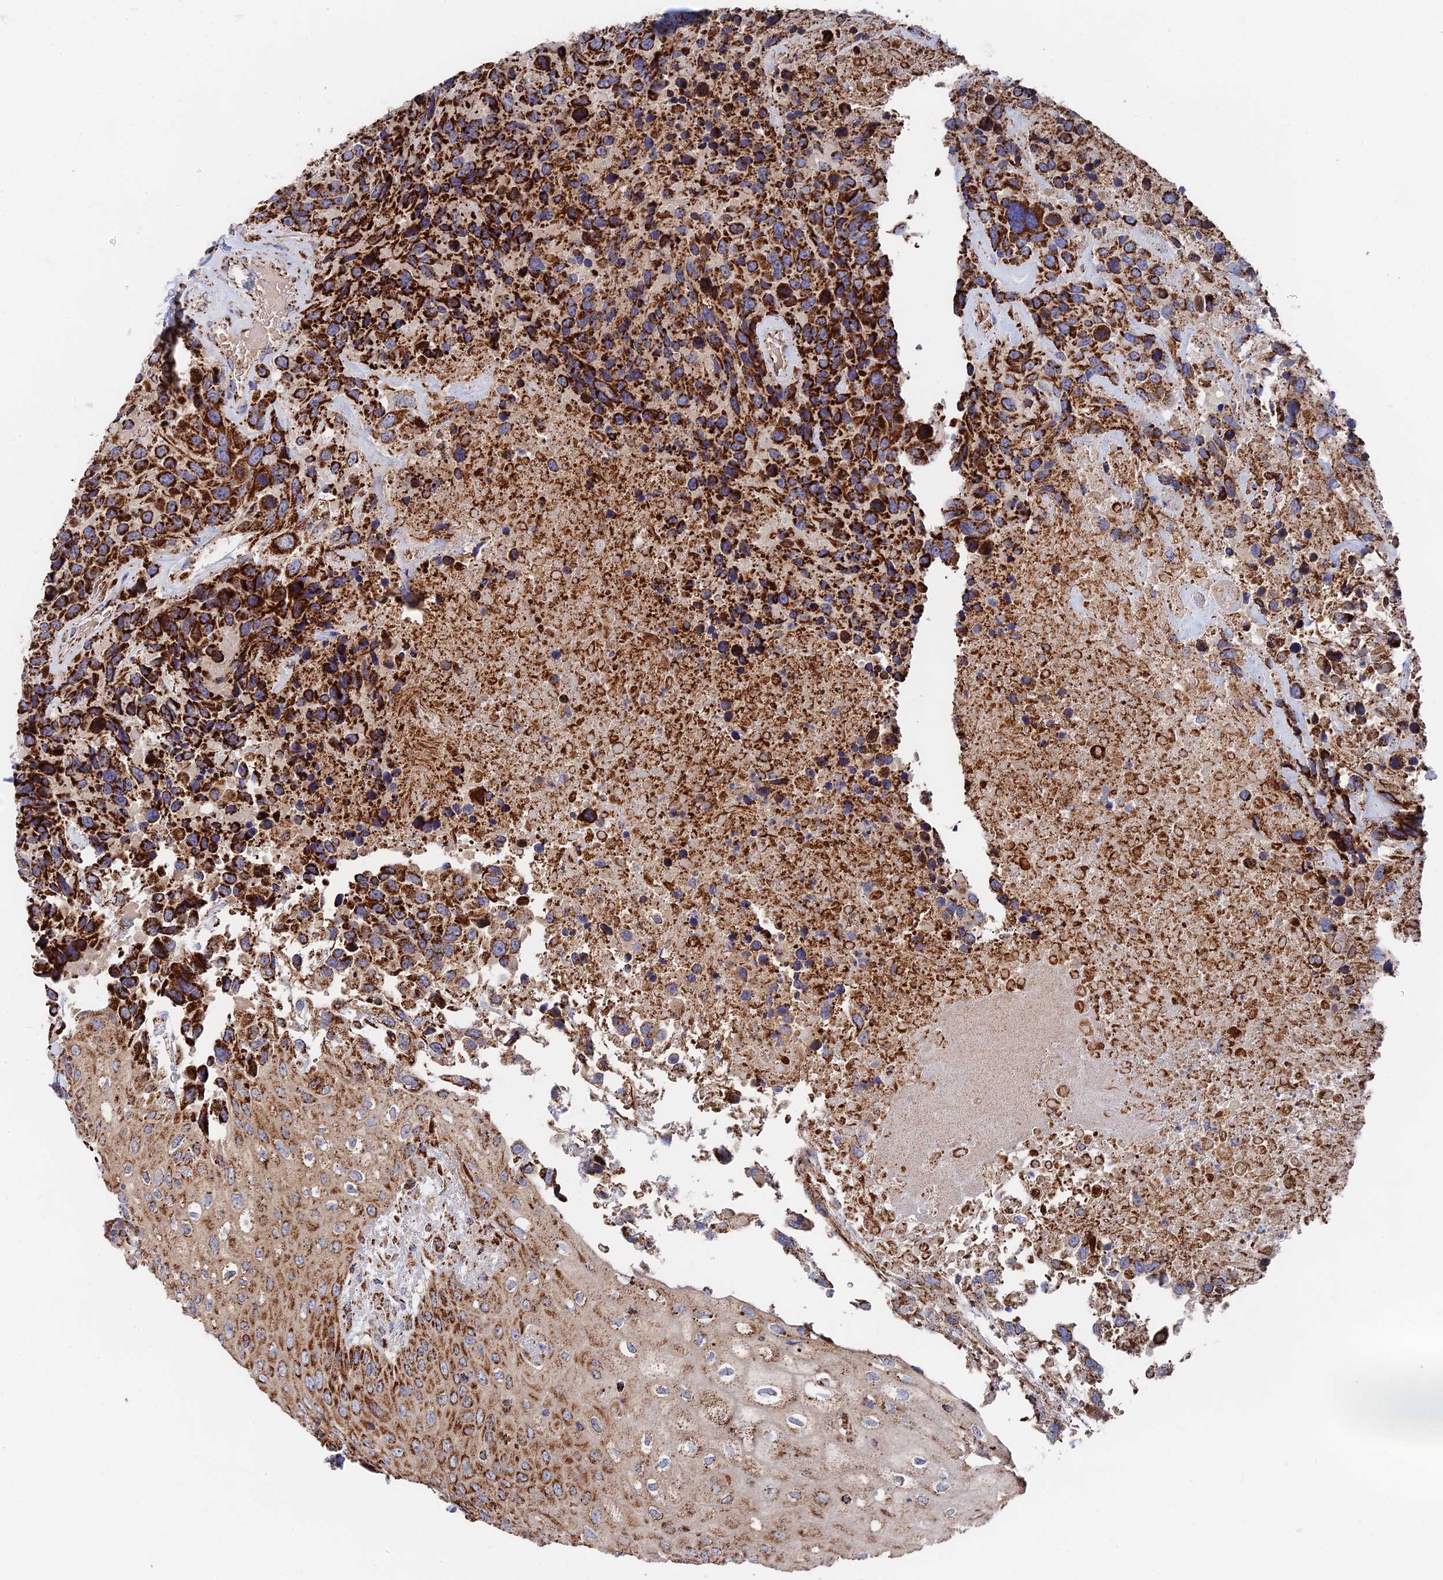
{"staining": {"intensity": "strong", "quantity": ">75%", "location": "cytoplasmic/membranous"}, "tissue": "urothelial cancer", "cell_type": "Tumor cells", "image_type": "cancer", "snomed": [{"axis": "morphology", "description": "Urothelial carcinoma, High grade"}, {"axis": "topography", "description": "Urinary bladder"}], "caption": "Tumor cells show high levels of strong cytoplasmic/membranous expression in approximately >75% of cells in urothelial cancer.", "gene": "HAUS8", "patient": {"sex": "female", "age": 70}}